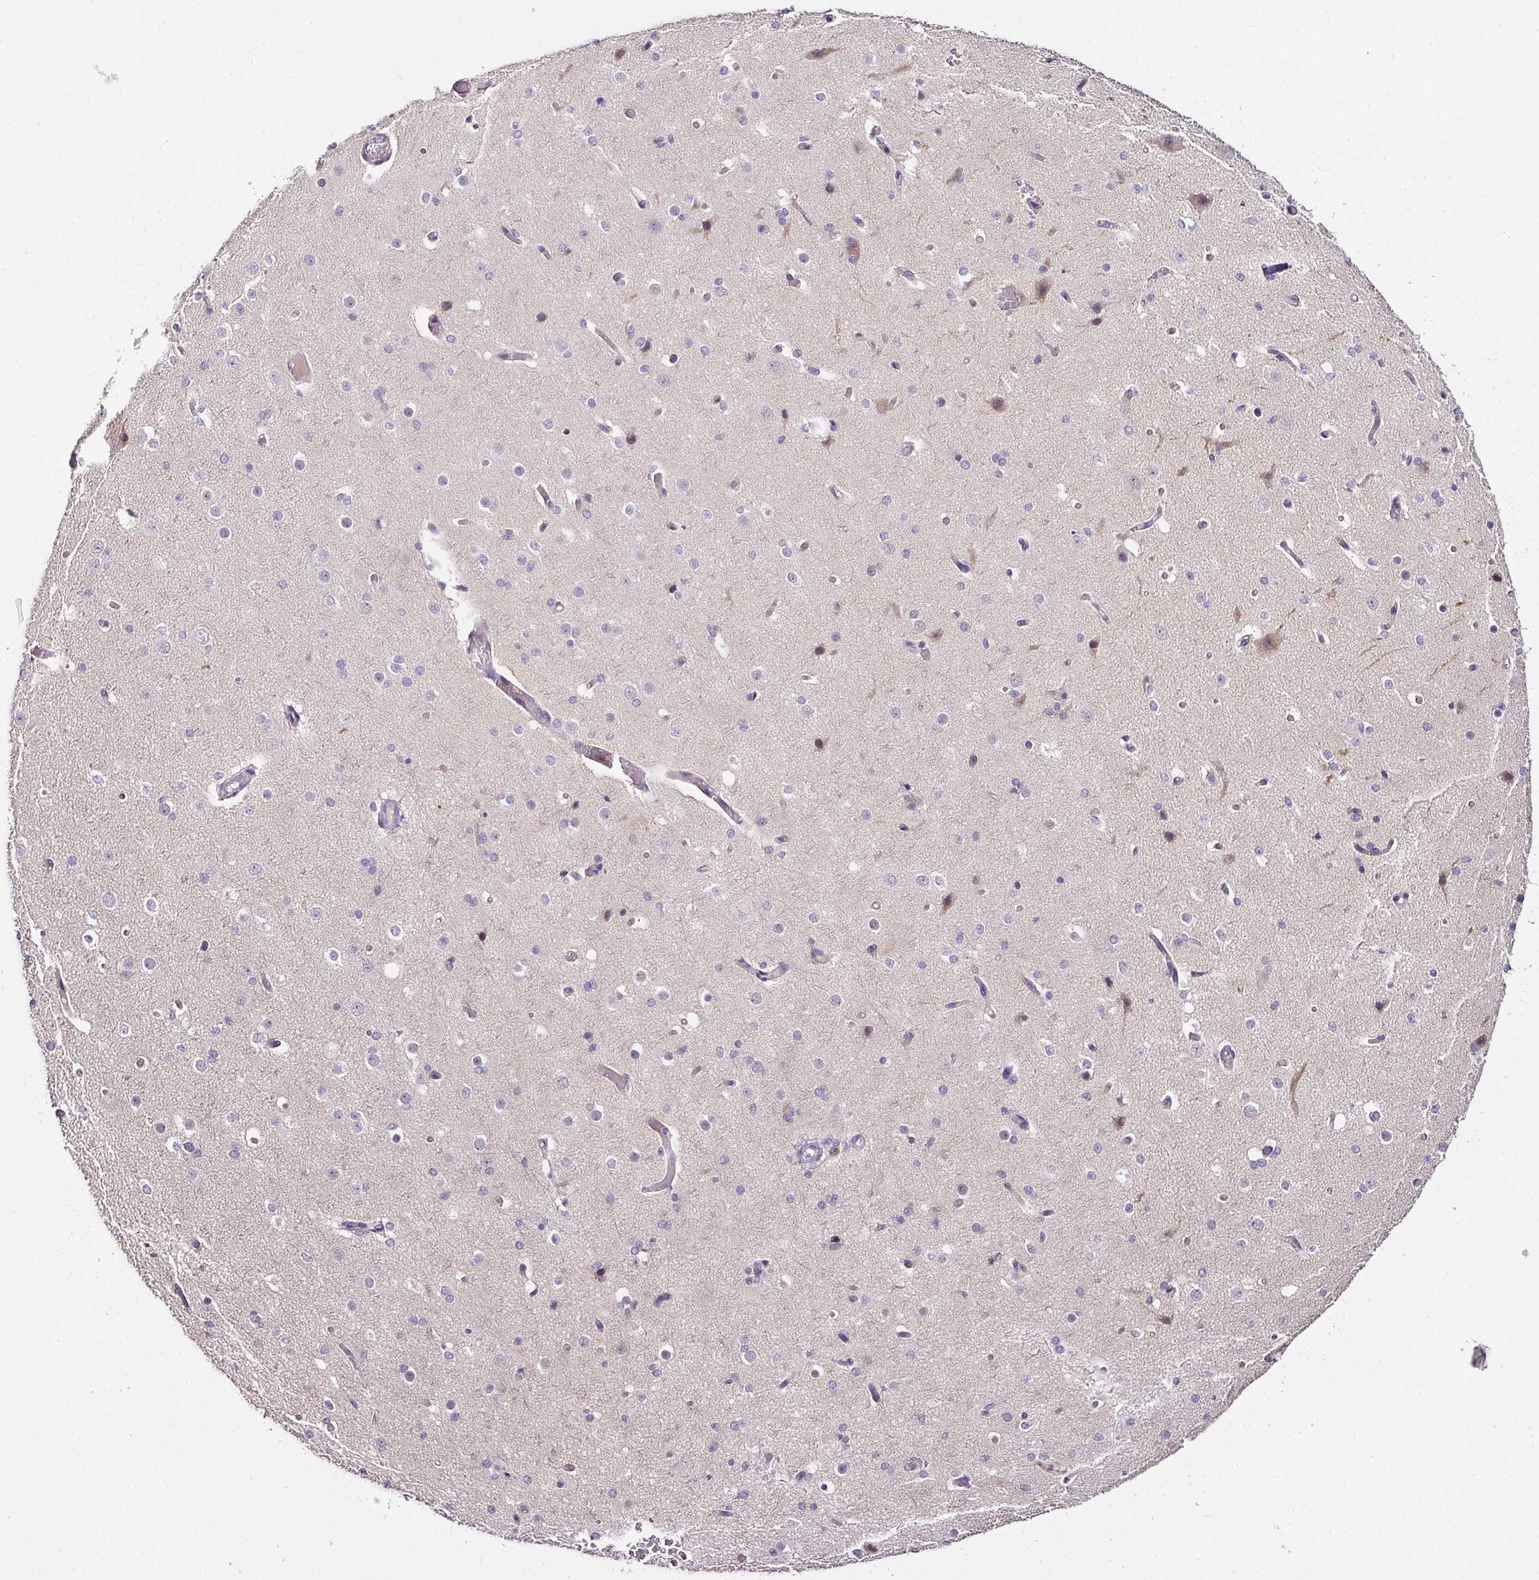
{"staining": {"intensity": "negative", "quantity": "none", "location": "none"}, "tissue": "cerebral cortex", "cell_type": "Endothelial cells", "image_type": "normal", "snomed": [{"axis": "morphology", "description": "Normal tissue, NOS"}, {"axis": "morphology", "description": "Inflammation, NOS"}, {"axis": "topography", "description": "Cerebral cortex"}], "caption": "Immunohistochemical staining of unremarkable human cerebral cortex shows no significant staining in endothelial cells. (Brightfield microscopy of DAB immunohistochemistry at high magnification).", "gene": "NAPSA", "patient": {"sex": "male", "age": 6}}